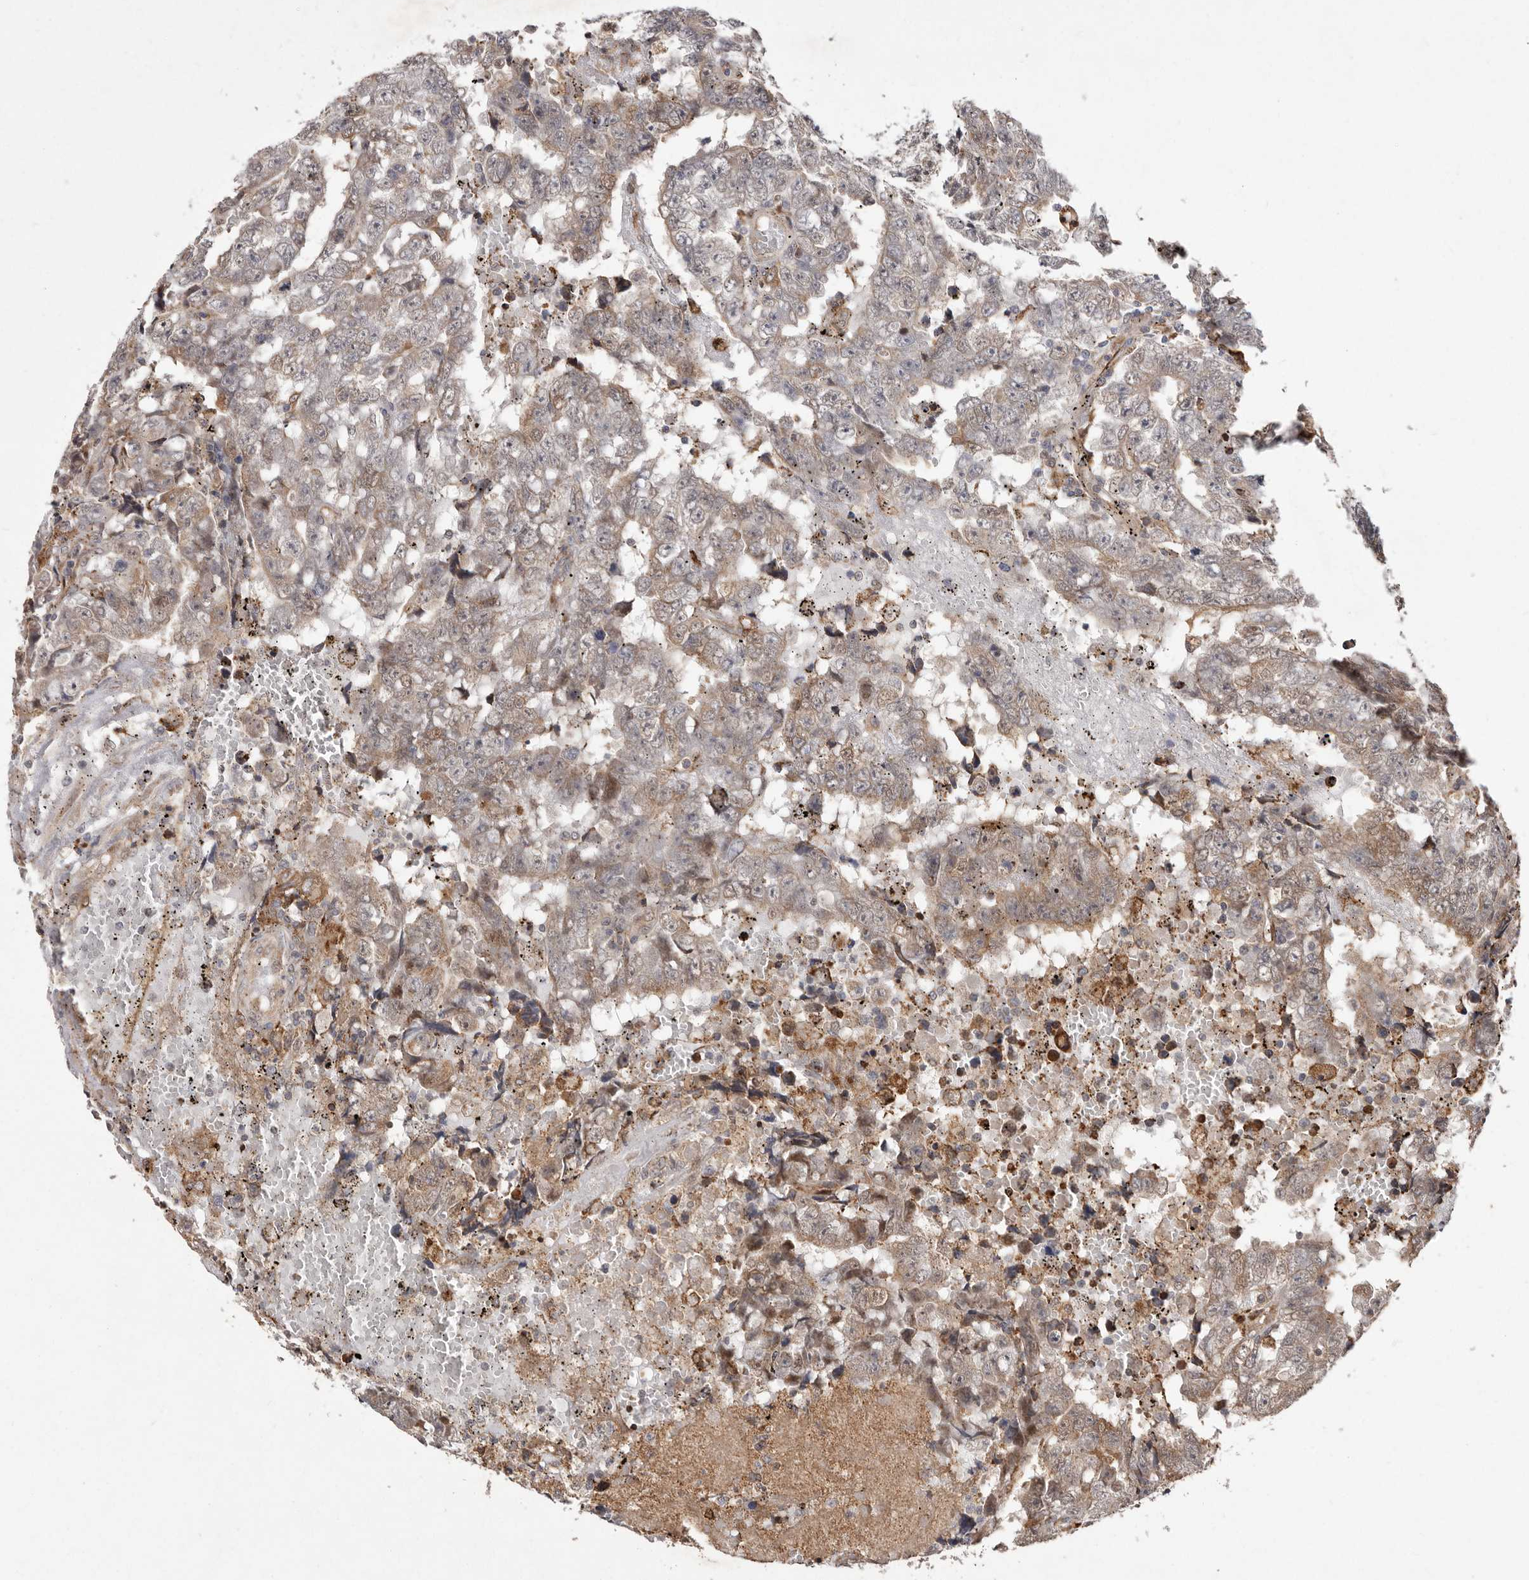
{"staining": {"intensity": "weak", "quantity": "25%-75%", "location": "cytoplasmic/membranous"}, "tissue": "testis cancer", "cell_type": "Tumor cells", "image_type": "cancer", "snomed": [{"axis": "morphology", "description": "Carcinoma, Embryonal, NOS"}, {"axis": "topography", "description": "Testis"}], "caption": "Embryonal carcinoma (testis) stained for a protein (brown) demonstrates weak cytoplasmic/membranous positive expression in approximately 25%-75% of tumor cells.", "gene": "RRM2B", "patient": {"sex": "male", "age": 25}}